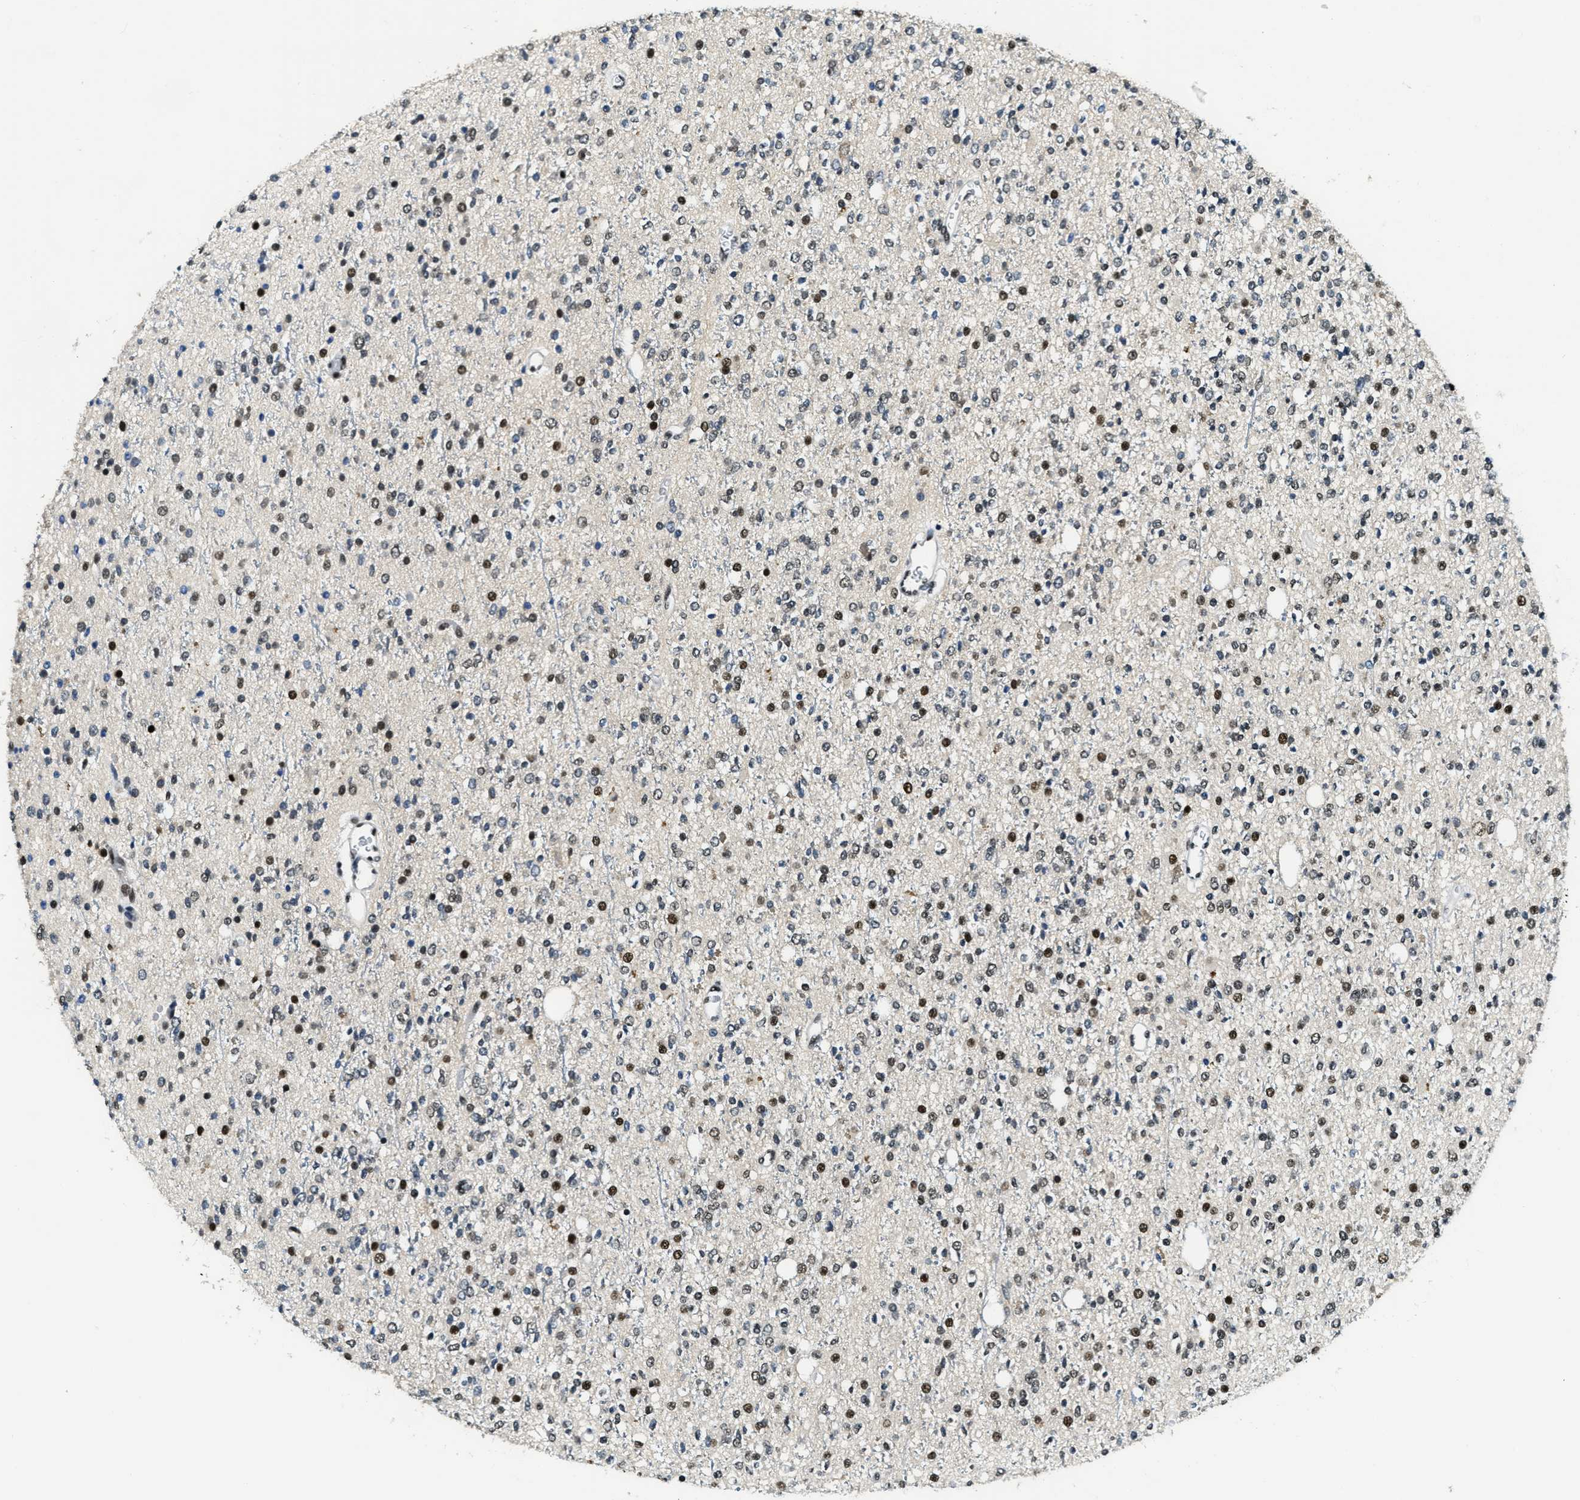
{"staining": {"intensity": "strong", "quantity": "25%-75%", "location": "nuclear"}, "tissue": "glioma", "cell_type": "Tumor cells", "image_type": "cancer", "snomed": [{"axis": "morphology", "description": "Glioma, malignant, High grade"}, {"axis": "topography", "description": "Brain"}], "caption": "Protein expression analysis of high-grade glioma (malignant) exhibits strong nuclear positivity in approximately 25%-75% of tumor cells.", "gene": "SSB", "patient": {"sex": "male", "age": 34}}